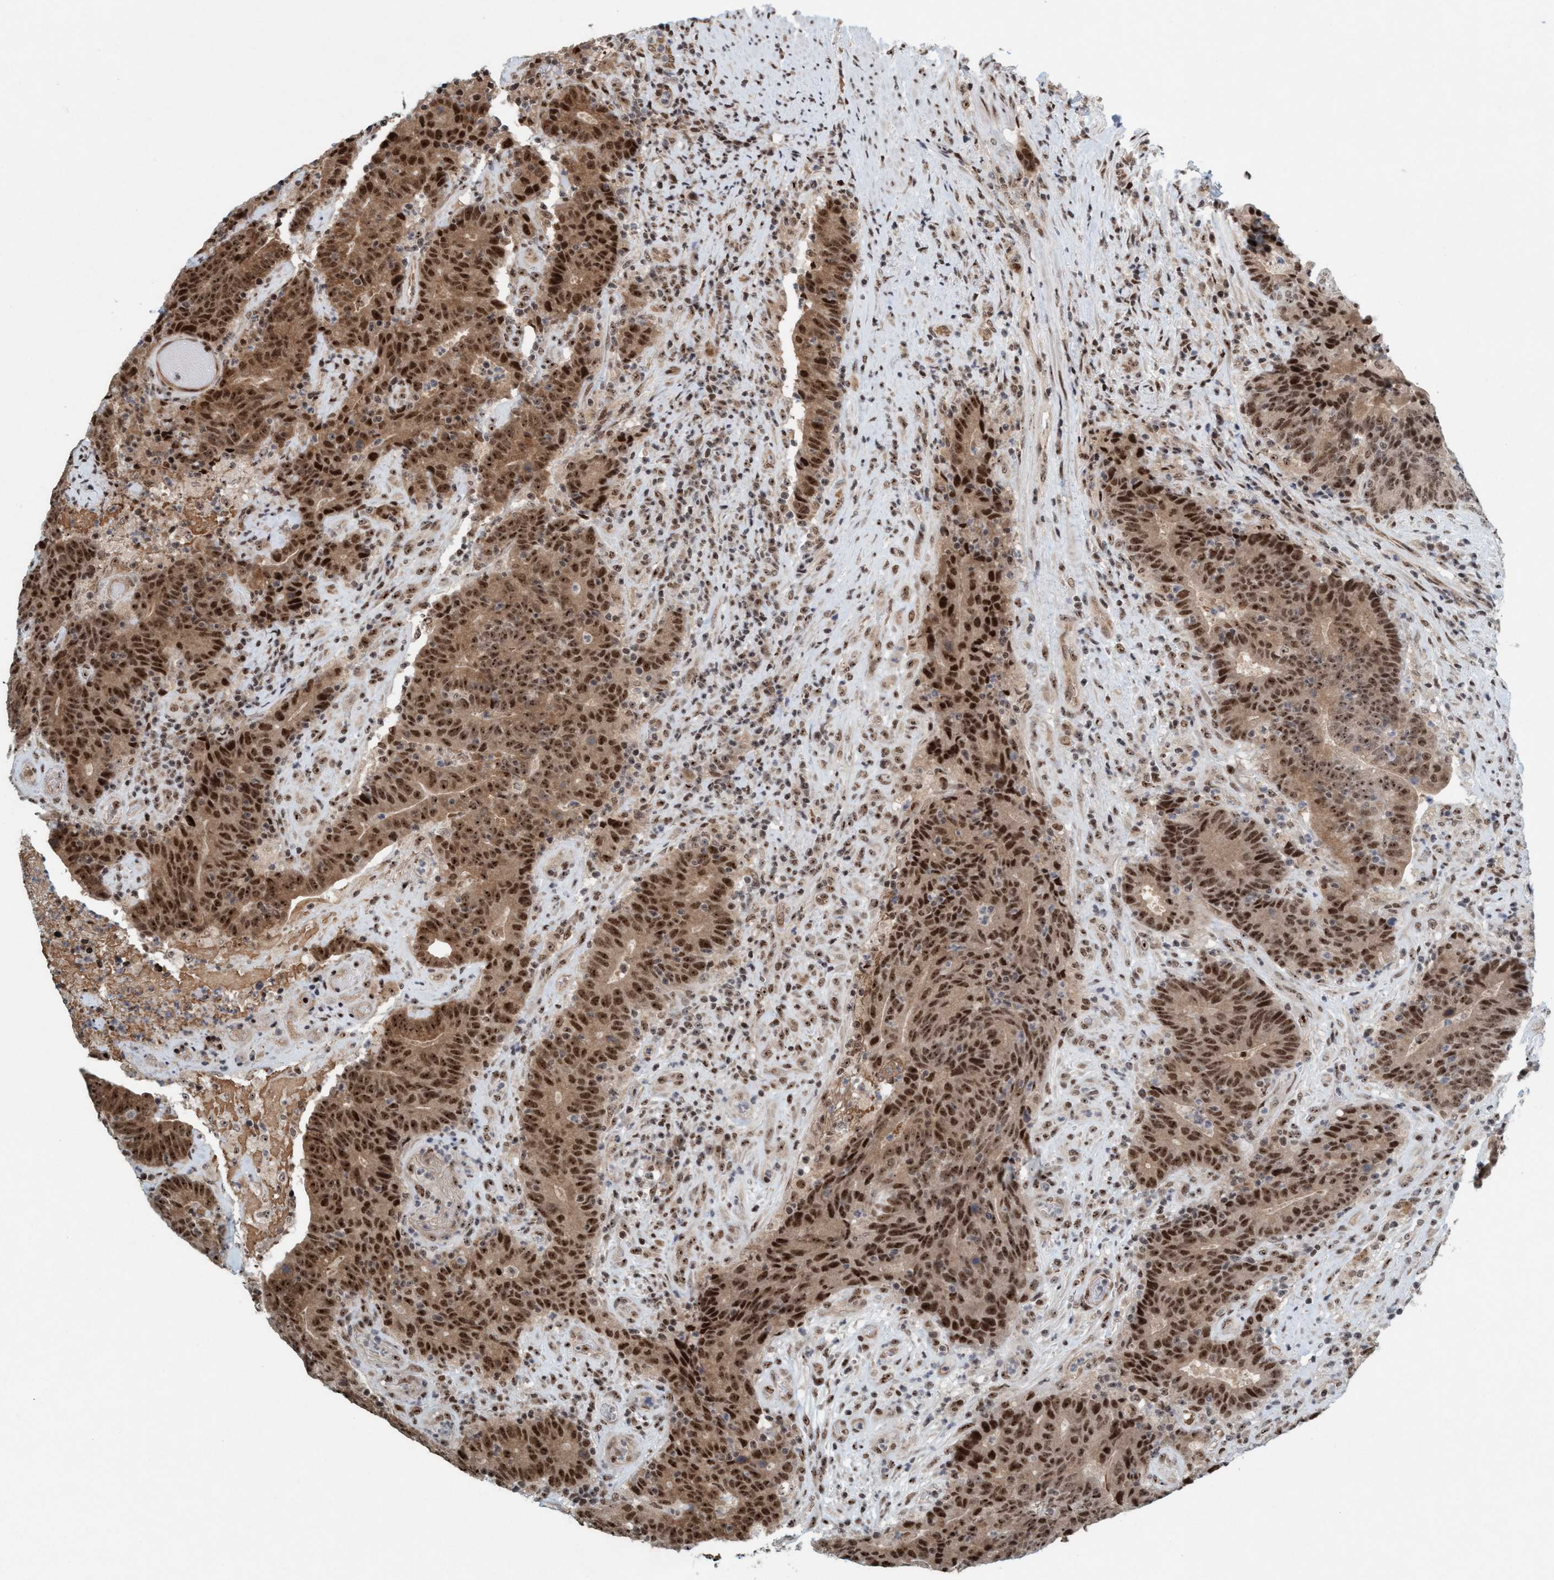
{"staining": {"intensity": "strong", "quantity": ">75%", "location": "nuclear"}, "tissue": "colorectal cancer", "cell_type": "Tumor cells", "image_type": "cancer", "snomed": [{"axis": "morphology", "description": "Normal tissue, NOS"}, {"axis": "morphology", "description": "Adenocarcinoma, NOS"}, {"axis": "topography", "description": "Colon"}], "caption": "Colorectal cancer stained for a protein demonstrates strong nuclear positivity in tumor cells.", "gene": "SMCR8", "patient": {"sex": "female", "age": 75}}